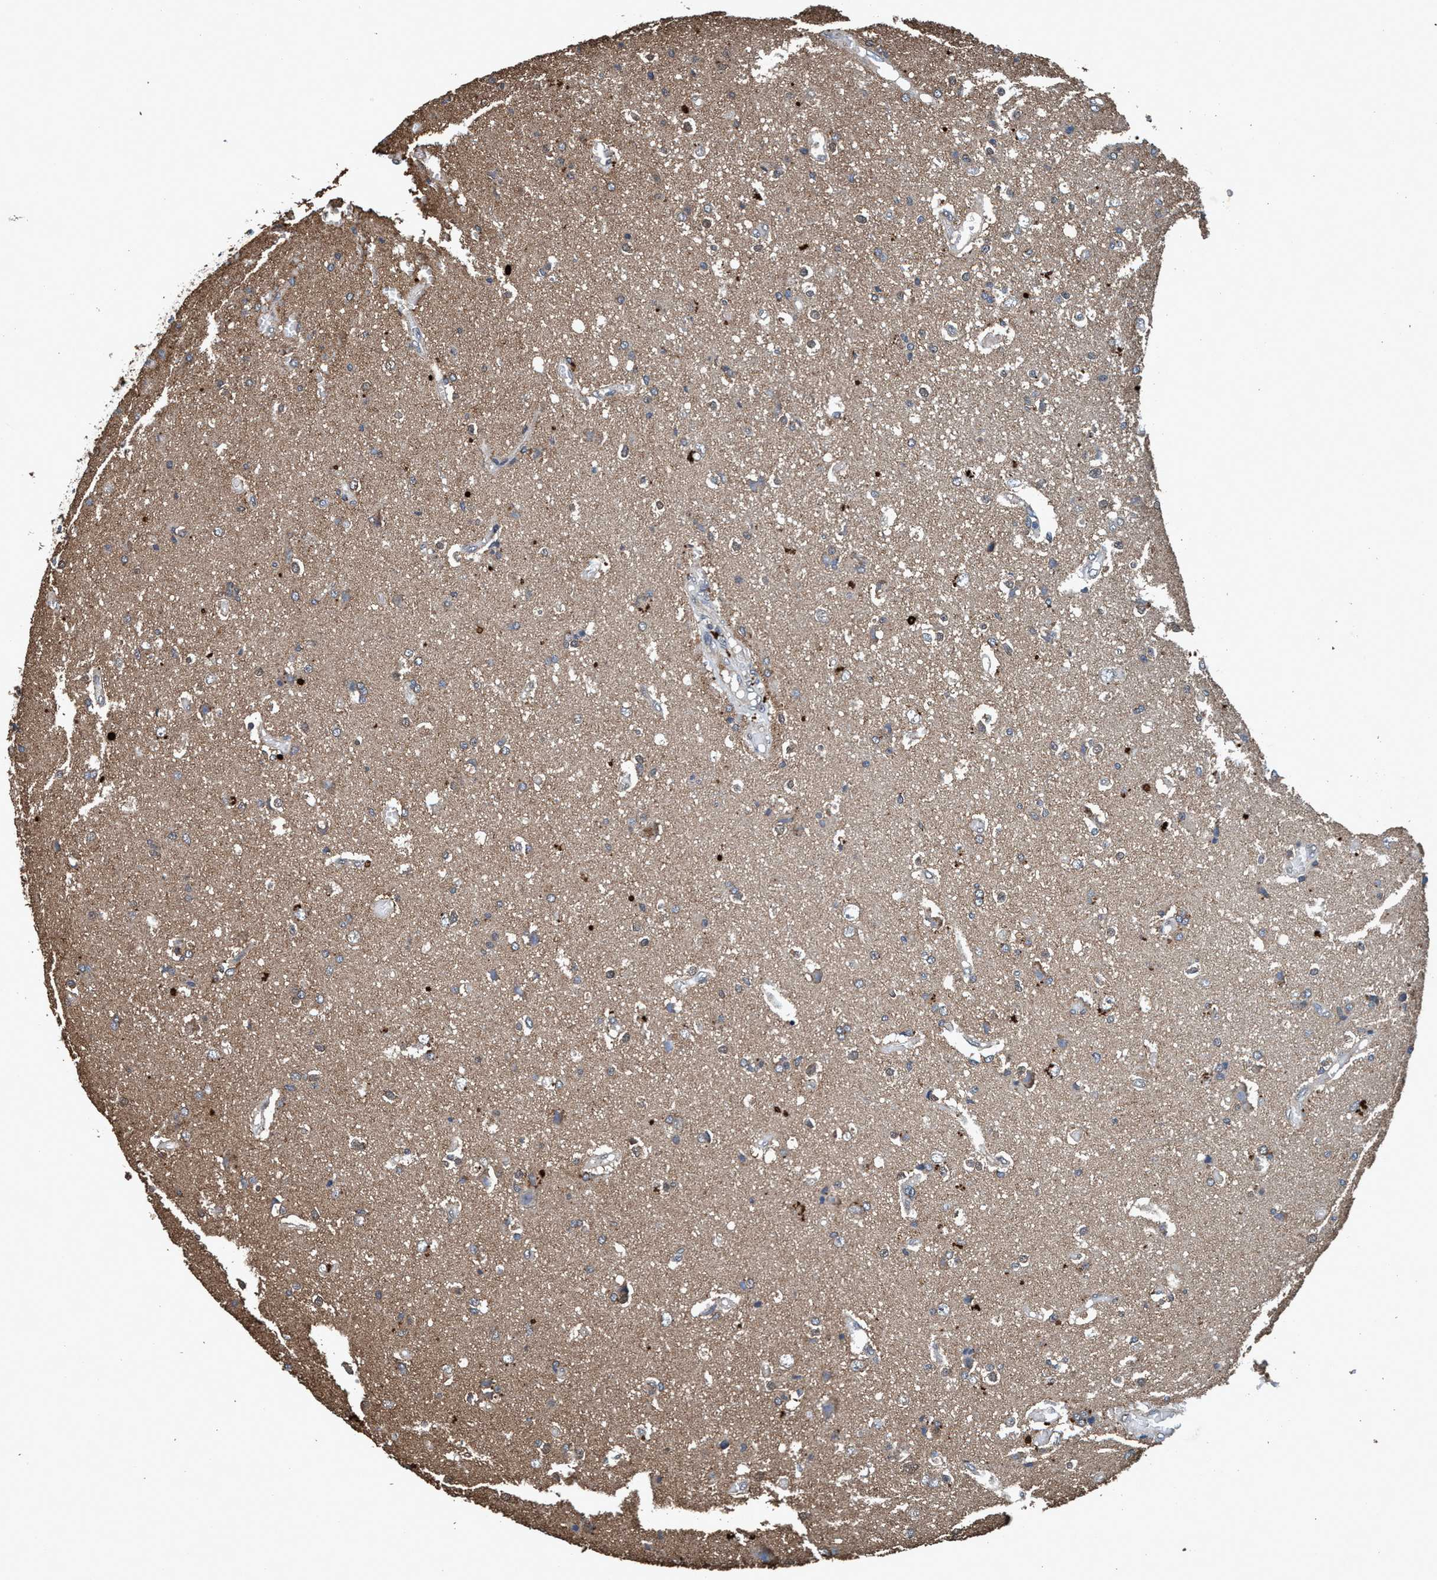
{"staining": {"intensity": "weak", "quantity": "<25%", "location": "cytoplasmic/membranous"}, "tissue": "glioma", "cell_type": "Tumor cells", "image_type": "cancer", "snomed": [{"axis": "morphology", "description": "Glioma, malignant, High grade"}, {"axis": "topography", "description": "Brain"}], "caption": "Immunohistochemical staining of malignant glioma (high-grade) displays no significant staining in tumor cells.", "gene": "AKT1S1", "patient": {"sex": "male", "age": 47}}